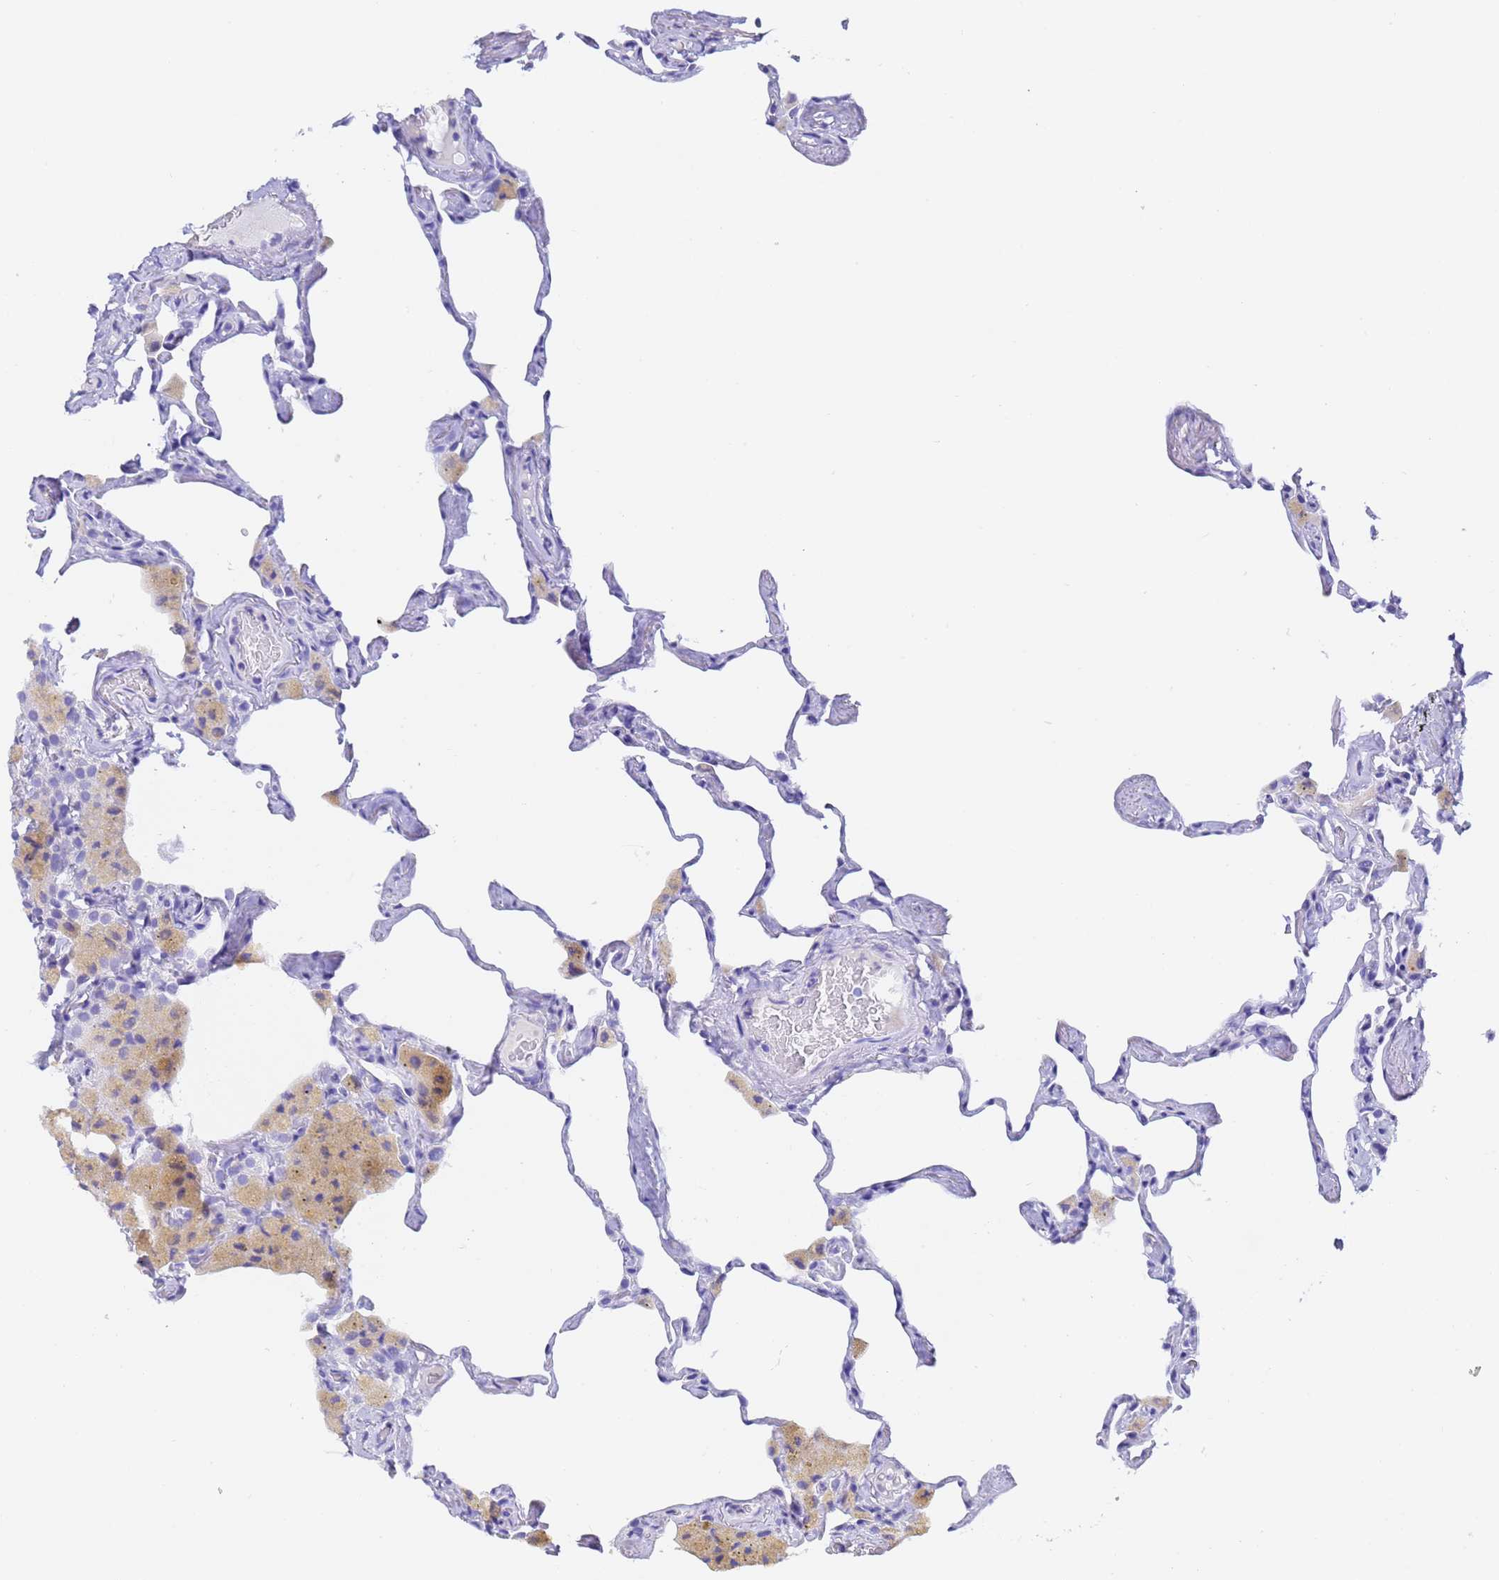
{"staining": {"intensity": "negative", "quantity": "none", "location": "none"}, "tissue": "lung", "cell_type": "Alveolar cells", "image_type": "normal", "snomed": [{"axis": "morphology", "description": "Normal tissue, NOS"}, {"axis": "topography", "description": "Lung"}], "caption": "High power microscopy micrograph of an immunohistochemistry (IHC) micrograph of normal lung, revealing no significant expression in alveolar cells. (Brightfield microscopy of DAB immunohistochemistry (IHC) at high magnification).", "gene": "GABRA1", "patient": {"sex": "male", "age": 65}}